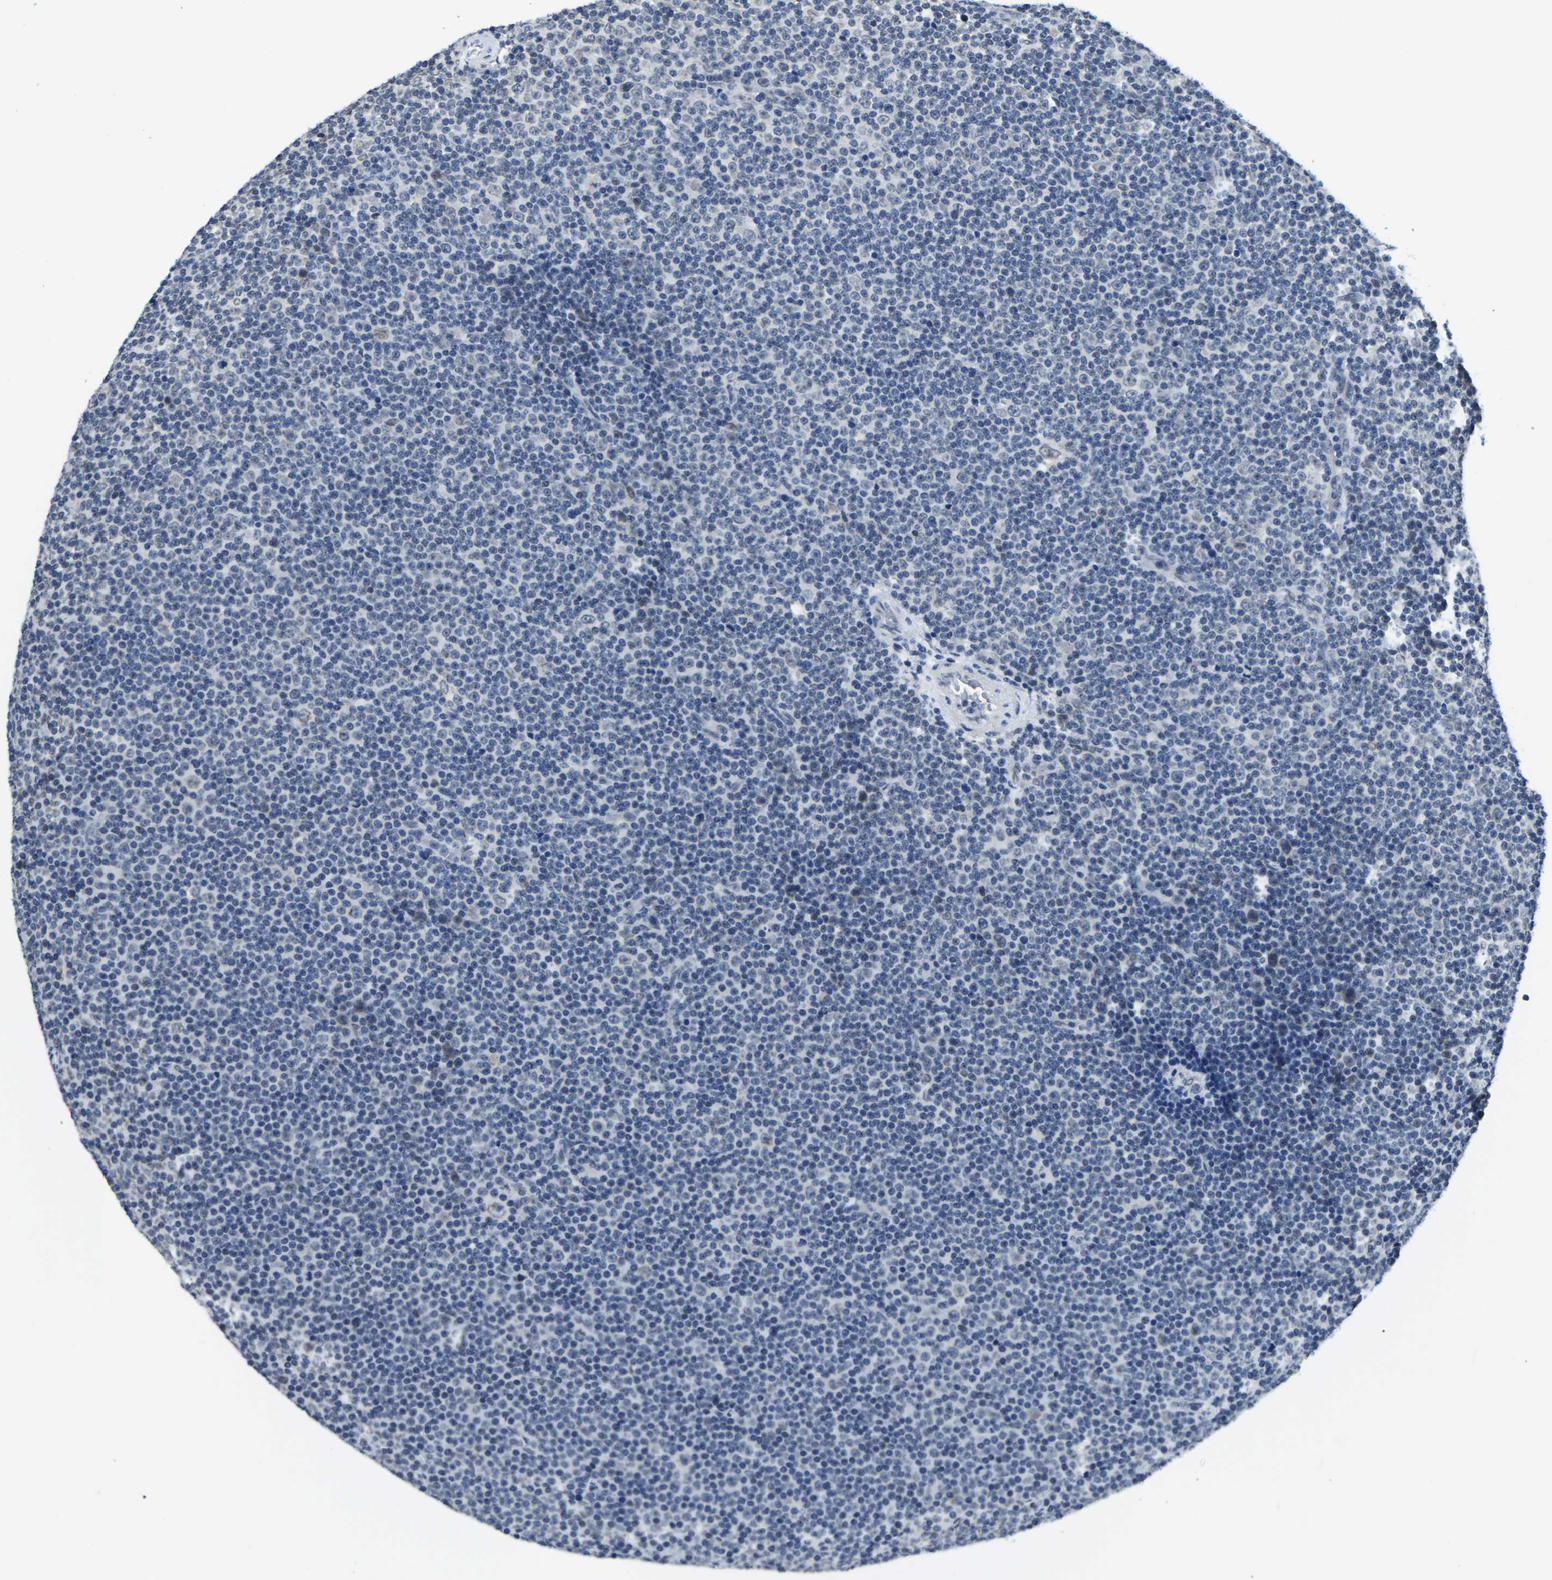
{"staining": {"intensity": "negative", "quantity": "none", "location": "none"}, "tissue": "lymphoma", "cell_type": "Tumor cells", "image_type": "cancer", "snomed": [{"axis": "morphology", "description": "Malignant lymphoma, non-Hodgkin's type, Low grade"}, {"axis": "topography", "description": "Lymph node"}], "caption": "Tumor cells are negative for brown protein staining in lymphoma.", "gene": "RANBP2", "patient": {"sex": "female", "age": 67}}